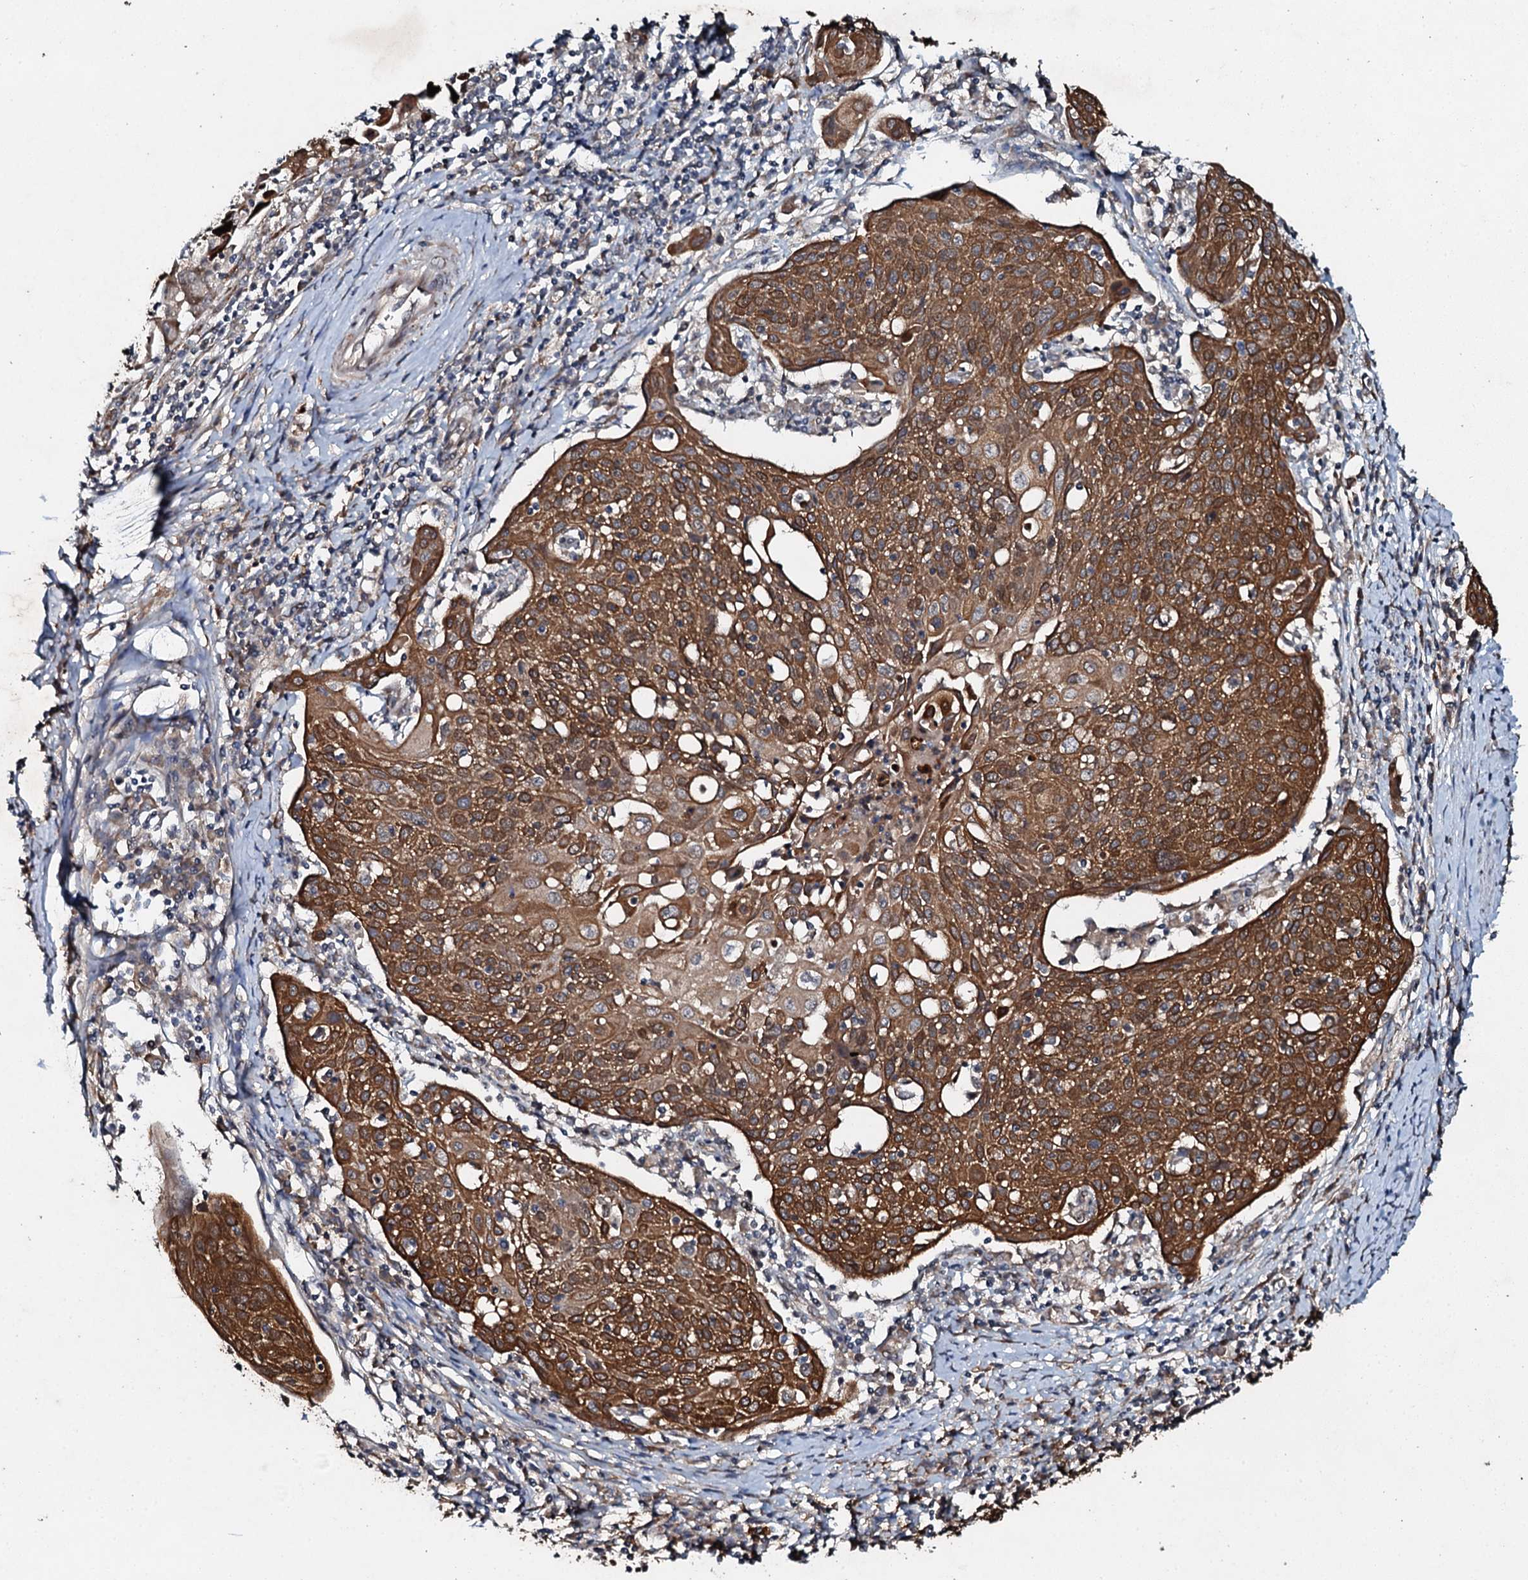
{"staining": {"intensity": "moderate", "quantity": ">75%", "location": "cytoplasmic/membranous"}, "tissue": "cervical cancer", "cell_type": "Tumor cells", "image_type": "cancer", "snomed": [{"axis": "morphology", "description": "Squamous cell carcinoma, NOS"}, {"axis": "topography", "description": "Cervix"}], "caption": "Immunohistochemistry (IHC) staining of cervical squamous cell carcinoma, which displays medium levels of moderate cytoplasmic/membranous expression in approximately >75% of tumor cells indicating moderate cytoplasmic/membranous protein positivity. The staining was performed using DAB (brown) for protein detection and nuclei were counterstained in hematoxylin (blue).", "gene": "ADAMTS10", "patient": {"sex": "female", "age": 67}}